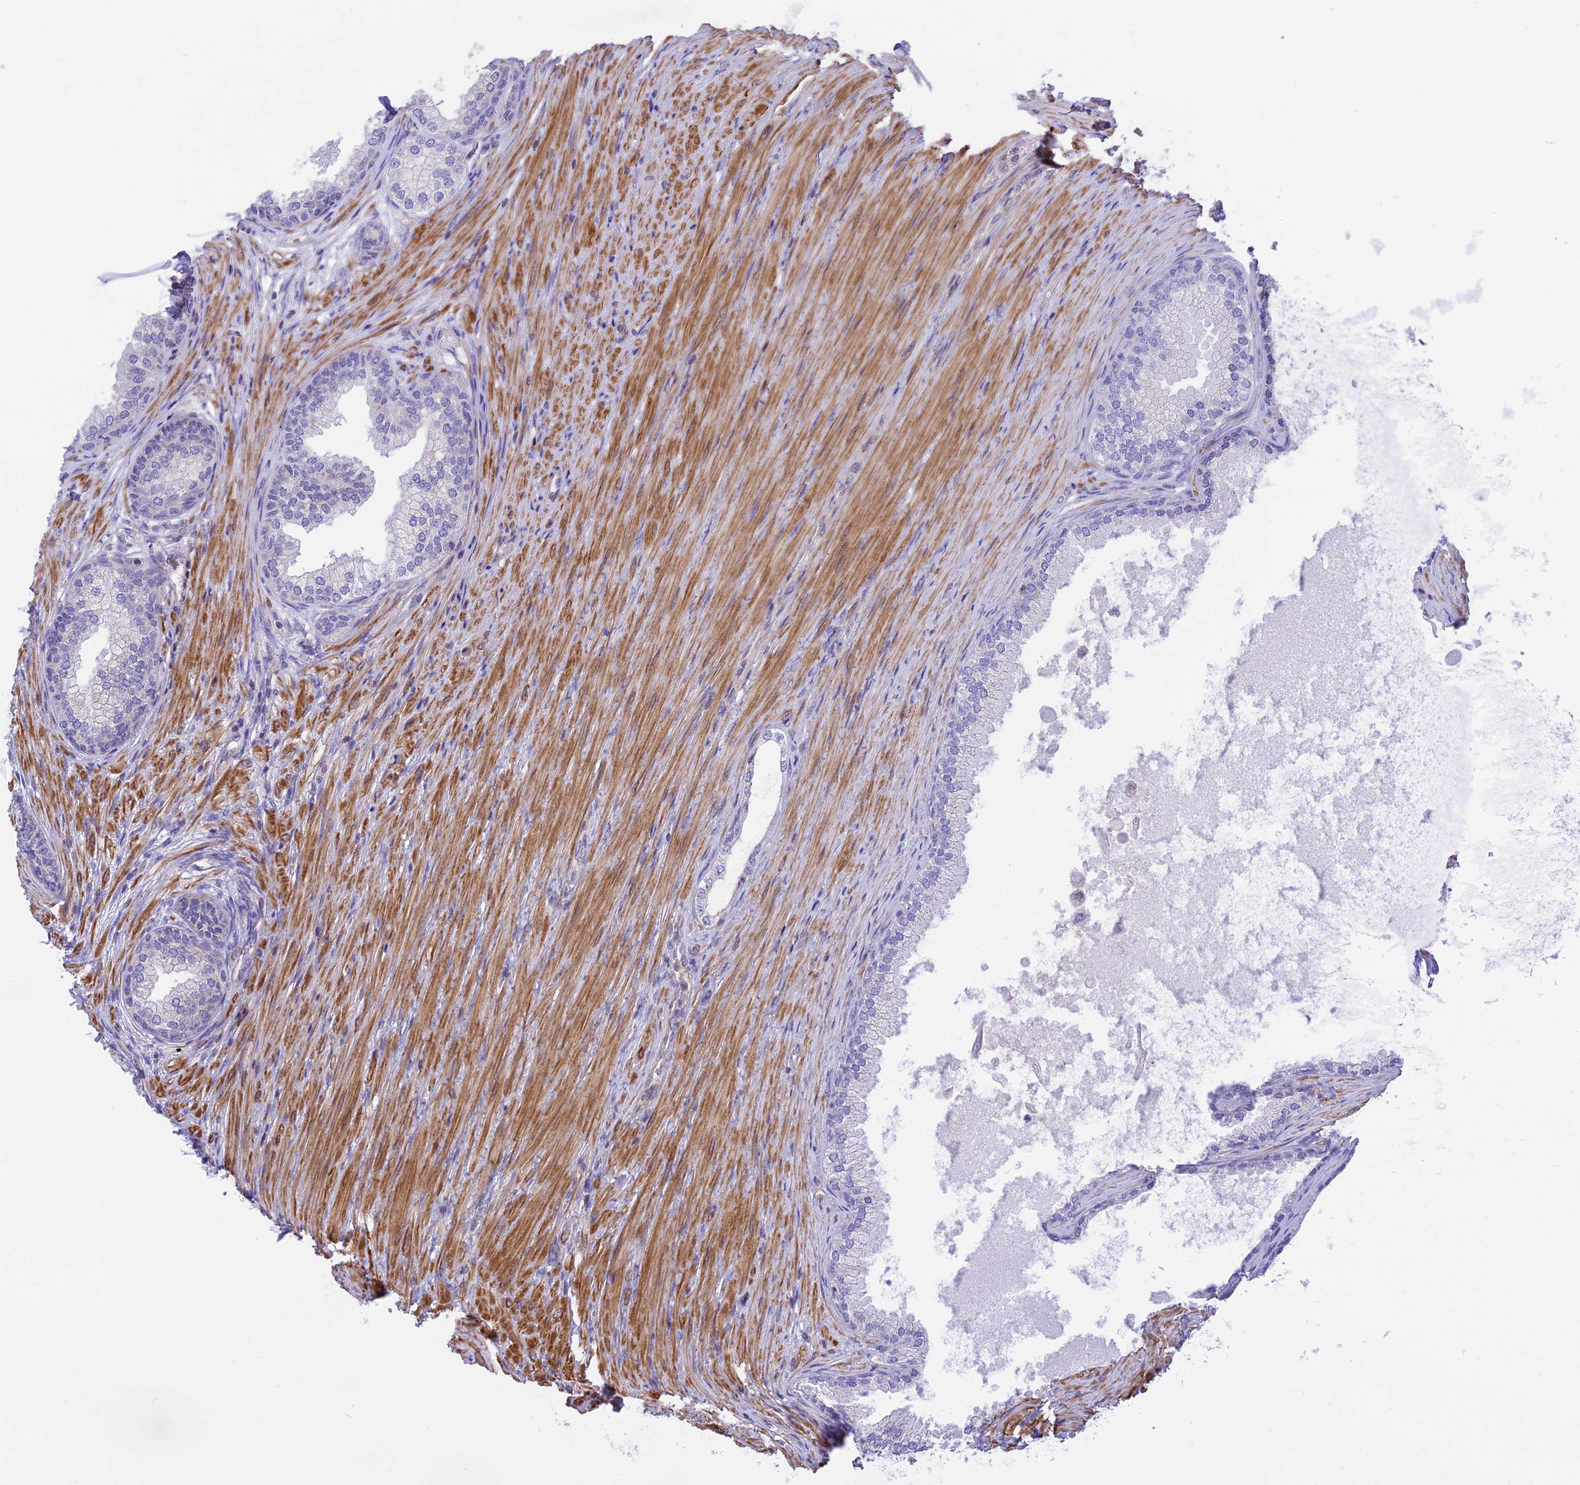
{"staining": {"intensity": "moderate", "quantity": "<25%", "location": "cytoplasmic/membranous"}, "tissue": "prostate", "cell_type": "Glandular cells", "image_type": "normal", "snomed": [{"axis": "morphology", "description": "Normal tissue, NOS"}, {"axis": "topography", "description": "Prostate"}], "caption": "High-magnification brightfield microscopy of benign prostate stained with DAB (brown) and counterstained with hematoxylin (blue). glandular cells exhibit moderate cytoplasmic/membranous staining is present in about<25% of cells. (Stains: DAB (3,3'-diaminobenzidine) in brown, nuclei in blue, Microscopy: brightfield microscopy at high magnification).", "gene": "CORO7", "patient": {"sex": "male", "age": 76}}